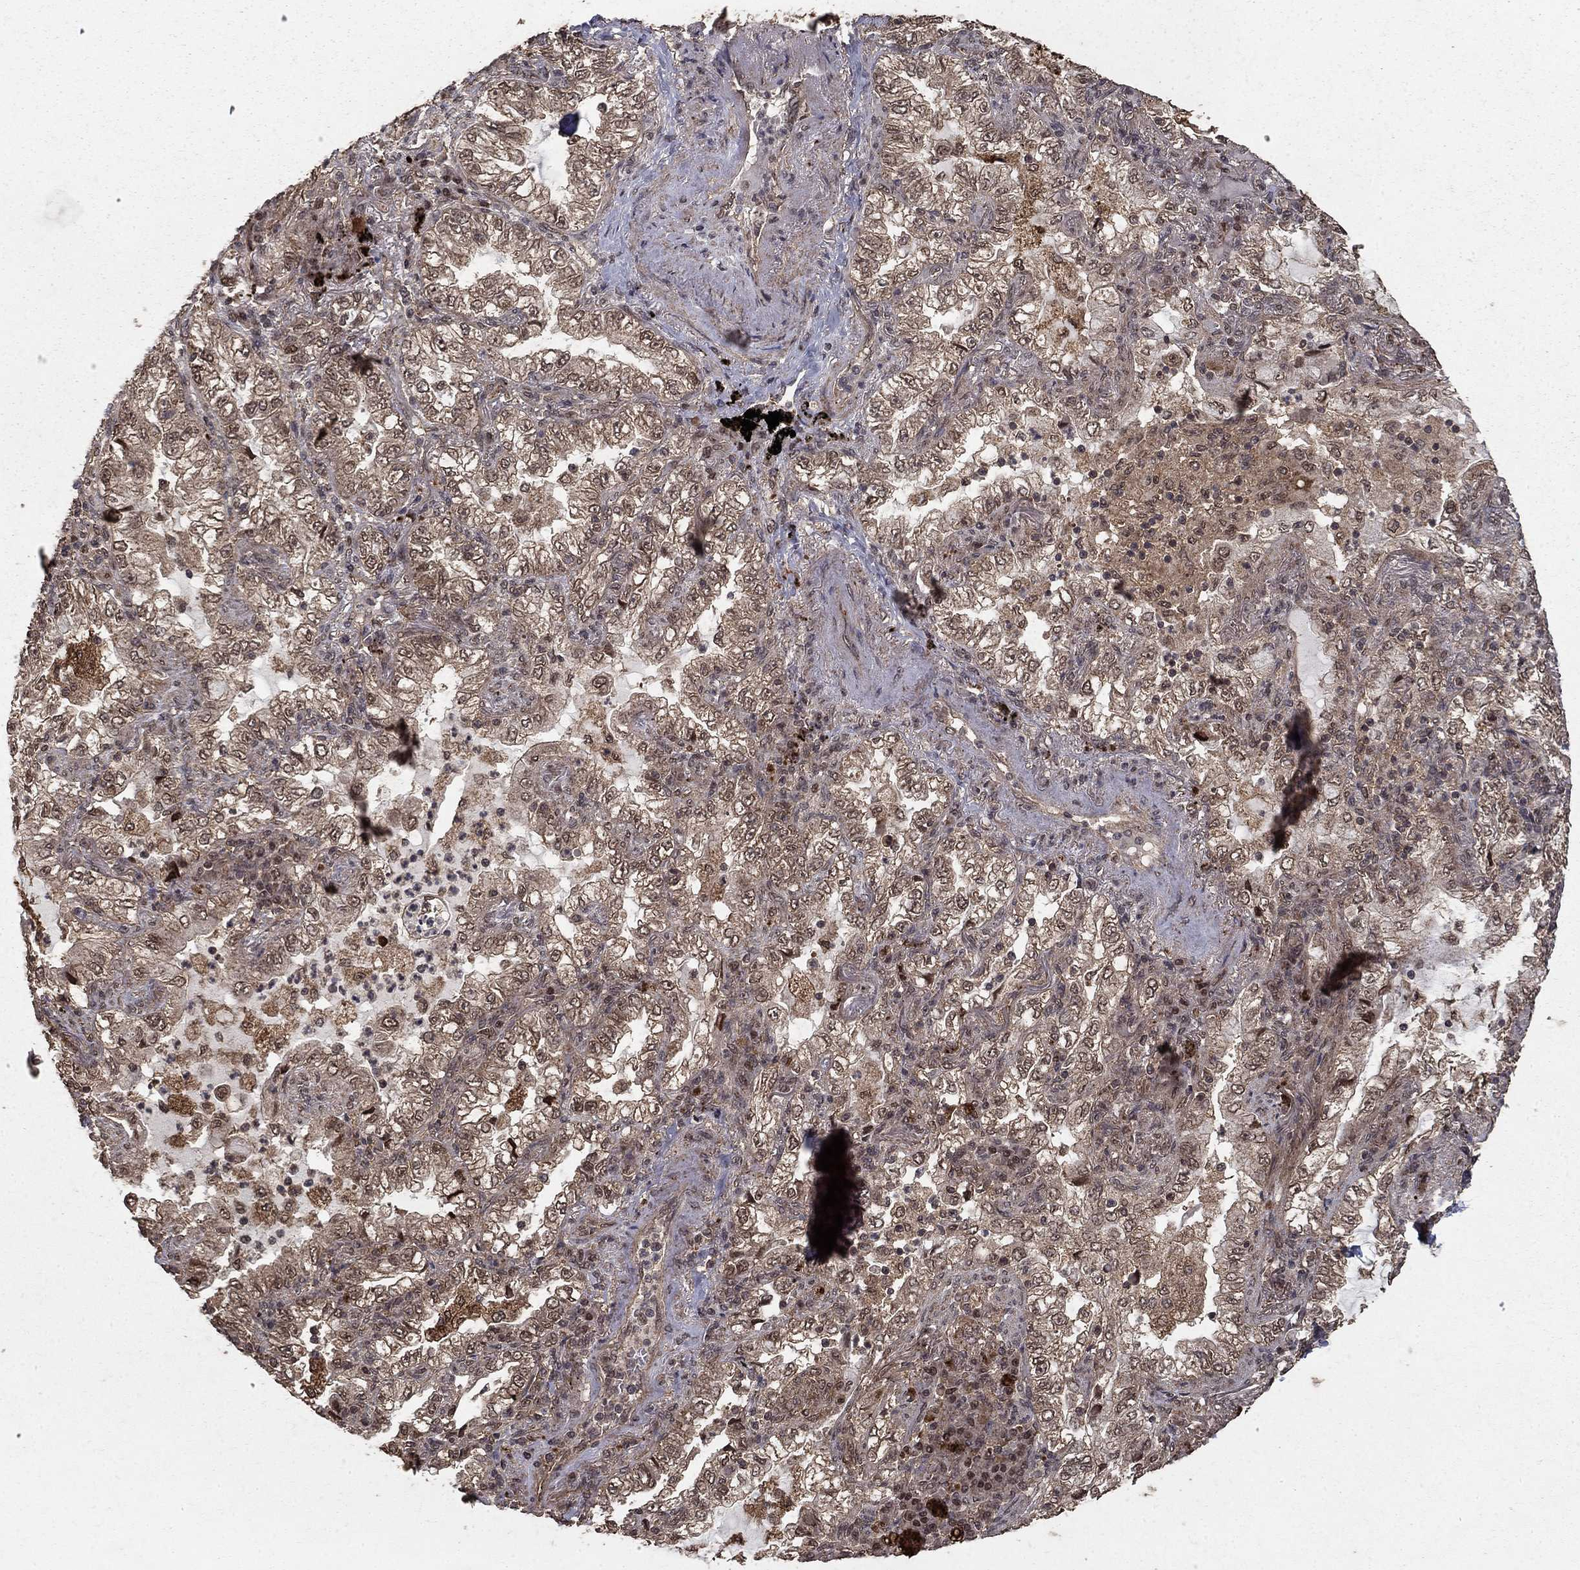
{"staining": {"intensity": "weak", "quantity": ">75%", "location": "cytoplasmic/membranous"}, "tissue": "lung cancer", "cell_type": "Tumor cells", "image_type": "cancer", "snomed": [{"axis": "morphology", "description": "Adenocarcinoma, NOS"}, {"axis": "topography", "description": "Lung"}], "caption": "This histopathology image displays lung cancer (adenocarcinoma) stained with immunohistochemistry (IHC) to label a protein in brown. The cytoplasmic/membranous of tumor cells show weak positivity for the protein. Nuclei are counter-stained blue.", "gene": "PRDM1", "patient": {"sex": "female", "age": 73}}